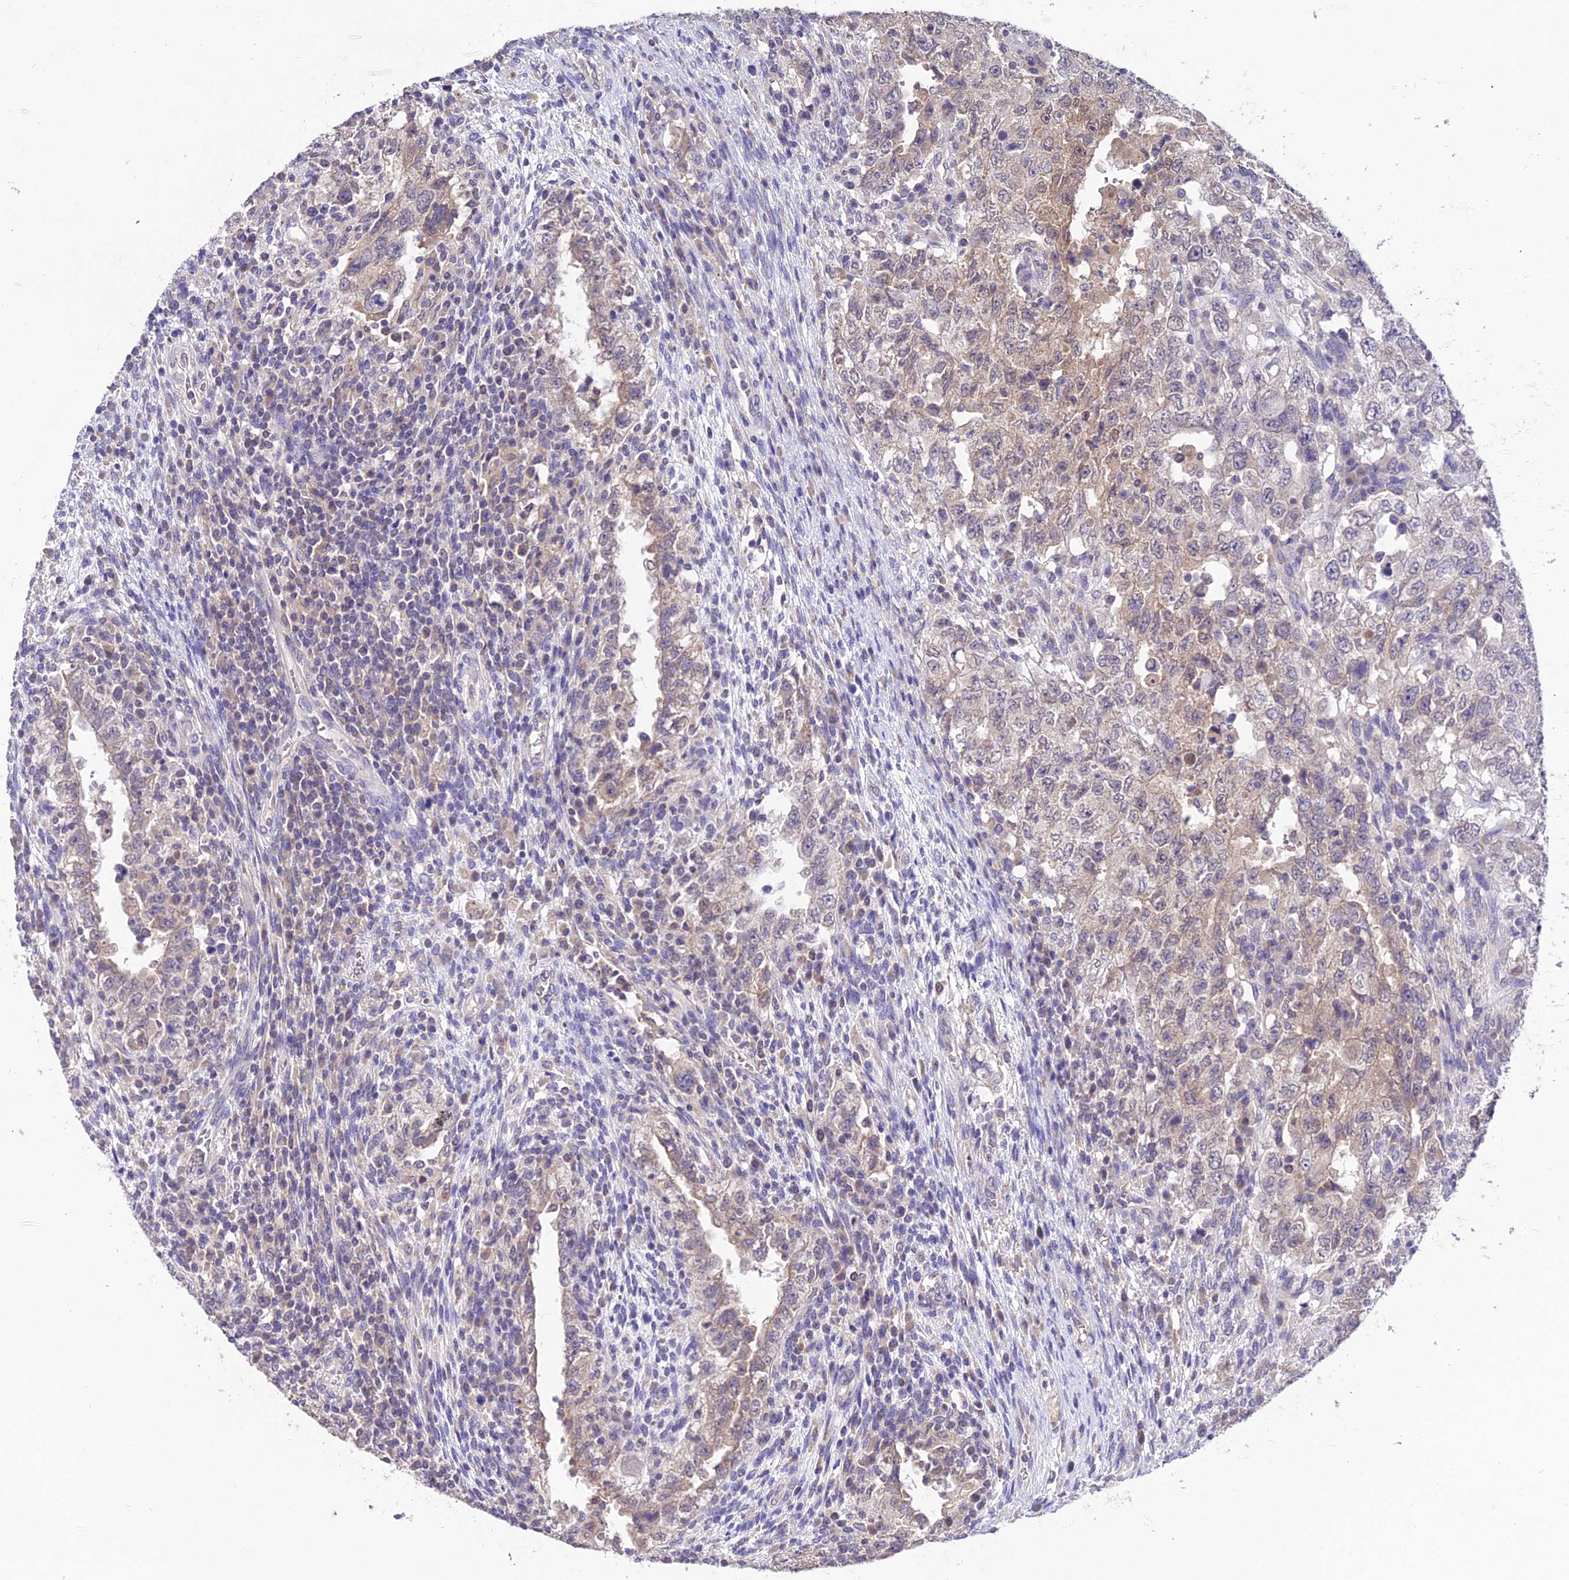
{"staining": {"intensity": "weak", "quantity": "25%-75%", "location": "cytoplasmic/membranous,nuclear"}, "tissue": "testis cancer", "cell_type": "Tumor cells", "image_type": "cancer", "snomed": [{"axis": "morphology", "description": "Carcinoma, Embryonal, NOS"}, {"axis": "topography", "description": "Testis"}], "caption": "Embryonal carcinoma (testis) stained for a protein exhibits weak cytoplasmic/membranous and nuclear positivity in tumor cells. The protein of interest is shown in brown color, while the nuclei are stained blue.", "gene": "PGK1", "patient": {"sex": "male", "age": 26}}